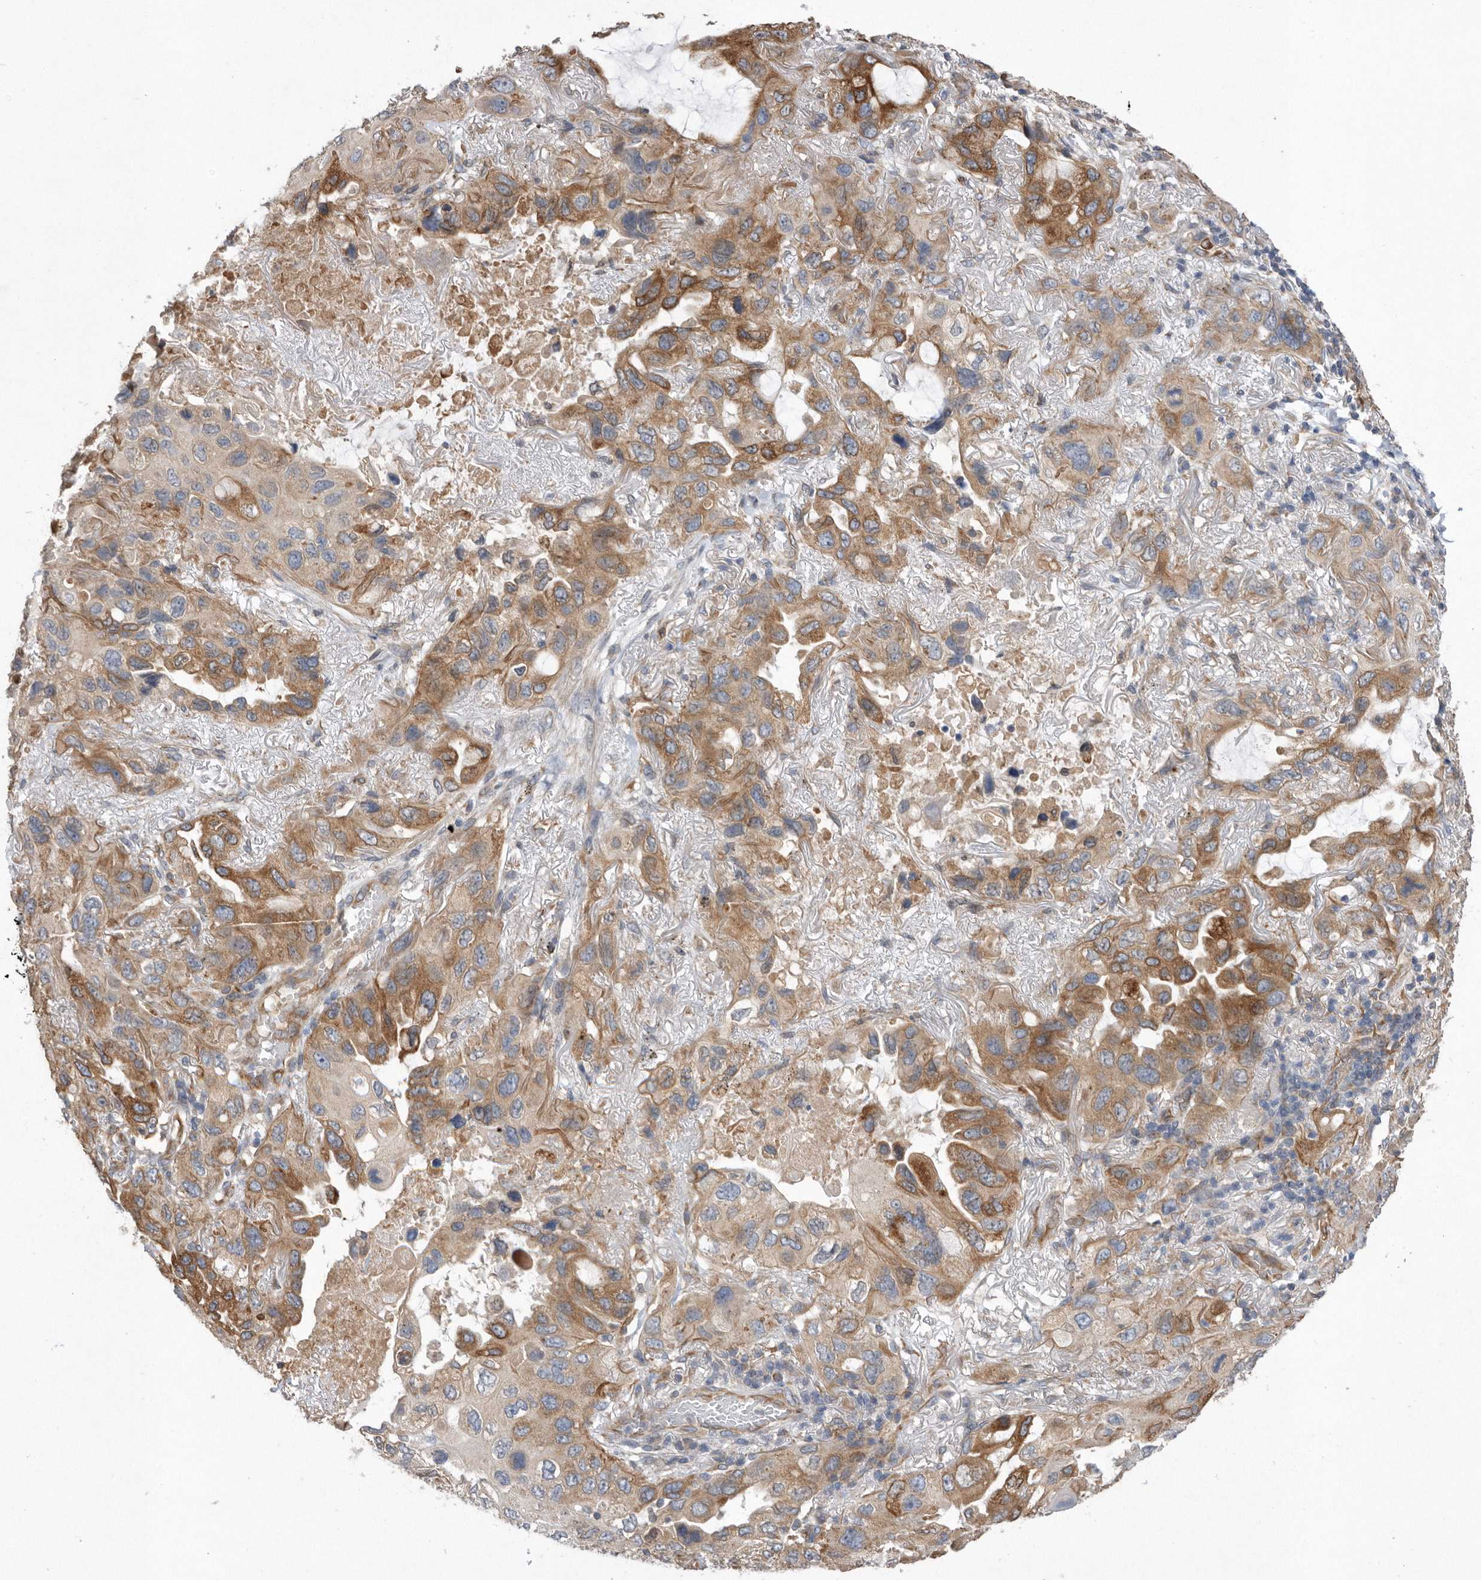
{"staining": {"intensity": "strong", "quantity": "25%-75%", "location": "cytoplasmic/membranous"}, "tissue": "lung cancer", "cell_type": "Tumor cells", "image_type": "cancer", "snomed": [{"axis": "morphology", "description": "Squamous cell carcinoma, NOS"}, {"axis": "topography", "description": "Lung"}], "caption": "About 25%-75% of tumor cells in lung cancer (squamous cell carcinoma) display strong cytoplasmic/membranous protein positivity as visualized by brown immunohistochemical staining.", "gene": "PON2", "patient": {"sex": "female", "age": 73}}